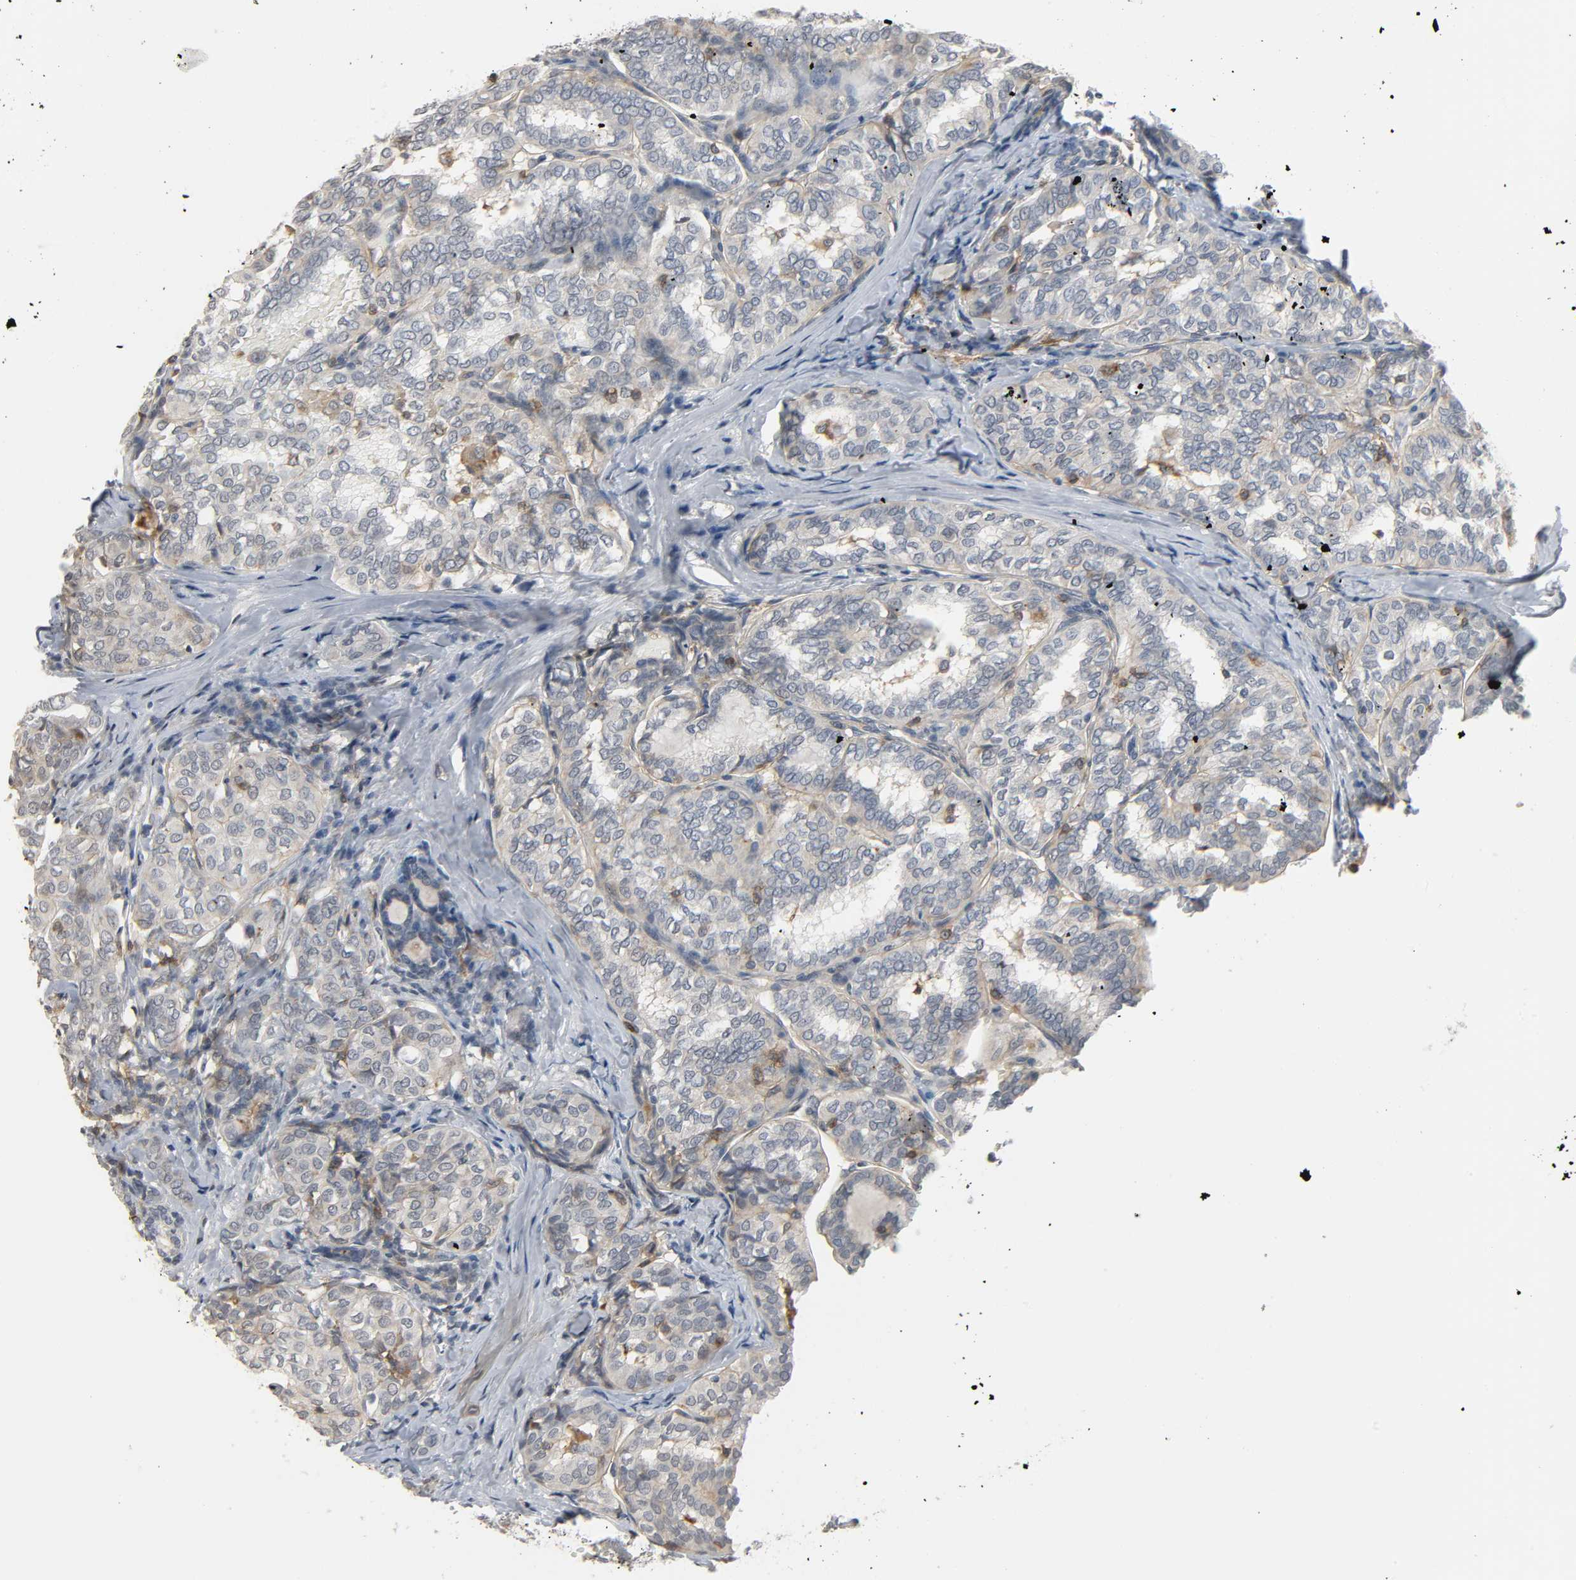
{"staining": {"intensity": "weak", "quantity": "<25%", "location": "cytoplasmic/membranous"}, "tissue": "thyroid cancer", "cell_type": "Tumor cells", "image_type": "cancer", "snomed": [{"axis": "morphology", "description": "Papillary adenocarcinoma, NOS"}, {"axis": "topography", "description": "Thyroid gland"}], "caption": "Tumor cells show no significant protein expression in thyroid papillary adenocarcinoma.", "gene": "CD4", "patient": {"sex": "female", "age": 30}}